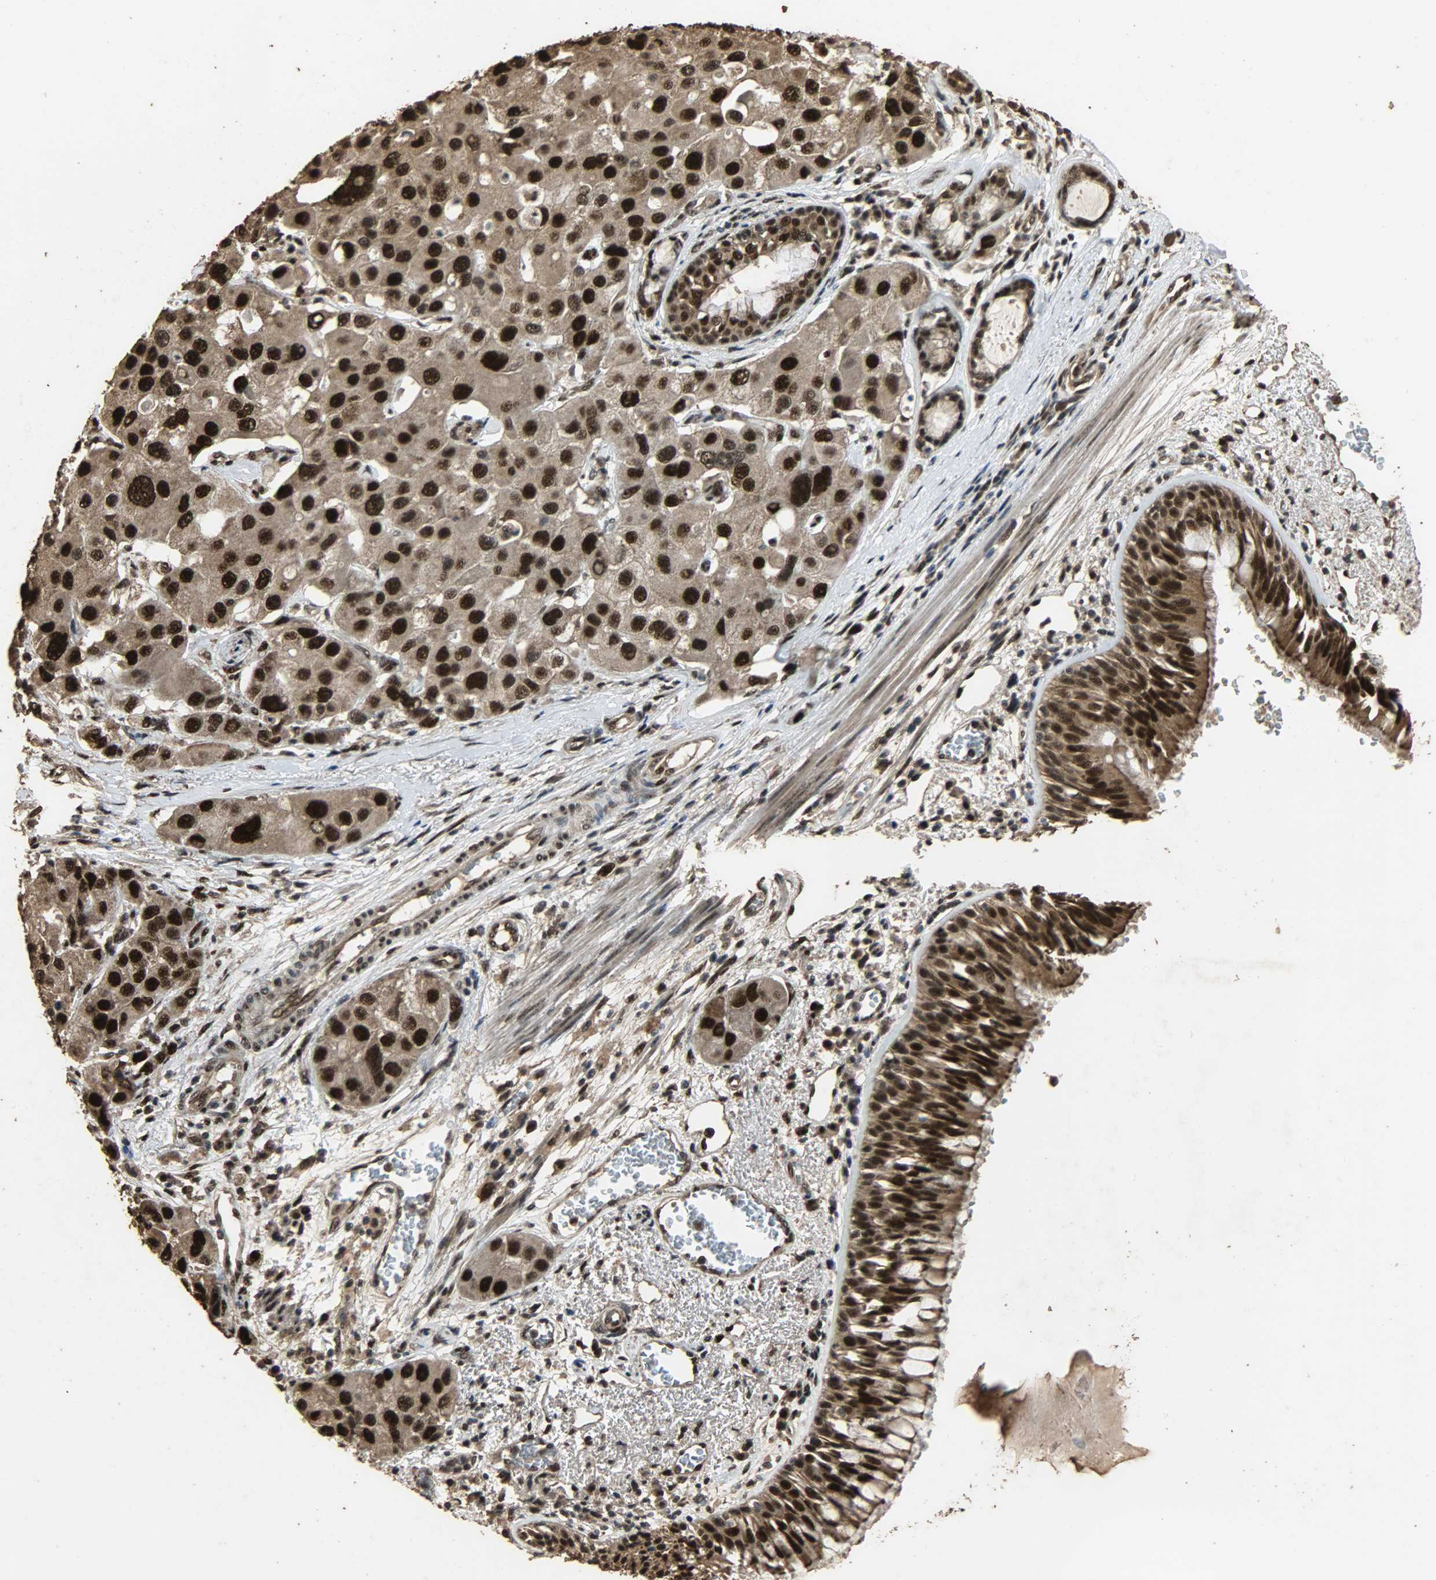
{"staining": {"intensity": "strong", "quantity": ">75%", "location": "cytoplasmic/membranous,nuclear"}, "tissue": "bronchus", "cell_type": "Respiratory epithelial cells", "image_type": "normal", "snomed": [{"axis": "morphology", "description": "Normal tissue, NOS"}, {"axis": "morphology", "description": "Adenocarcinoma, NOS"}, {"axis": "morphology", "description": "Adenocarcinoma, metastatic, NOS"}, {"axis": "topography", "description": "Lymph node"}, {"axis": "topography", "description": "Bronchus"}, {"axis": "topography", "description": "Lung"}], "caption": "Brown immunohistochemical staining in benign human bronchus shows strong cytoplasmic/membranous,nuclear staining in about >75% of respiratory epithelial cells. (brown staining indicates protein expression, while blue staining denotes nuclei).", "gene": "CCNT2", "patient": {"sex": "female", "age": 54}}